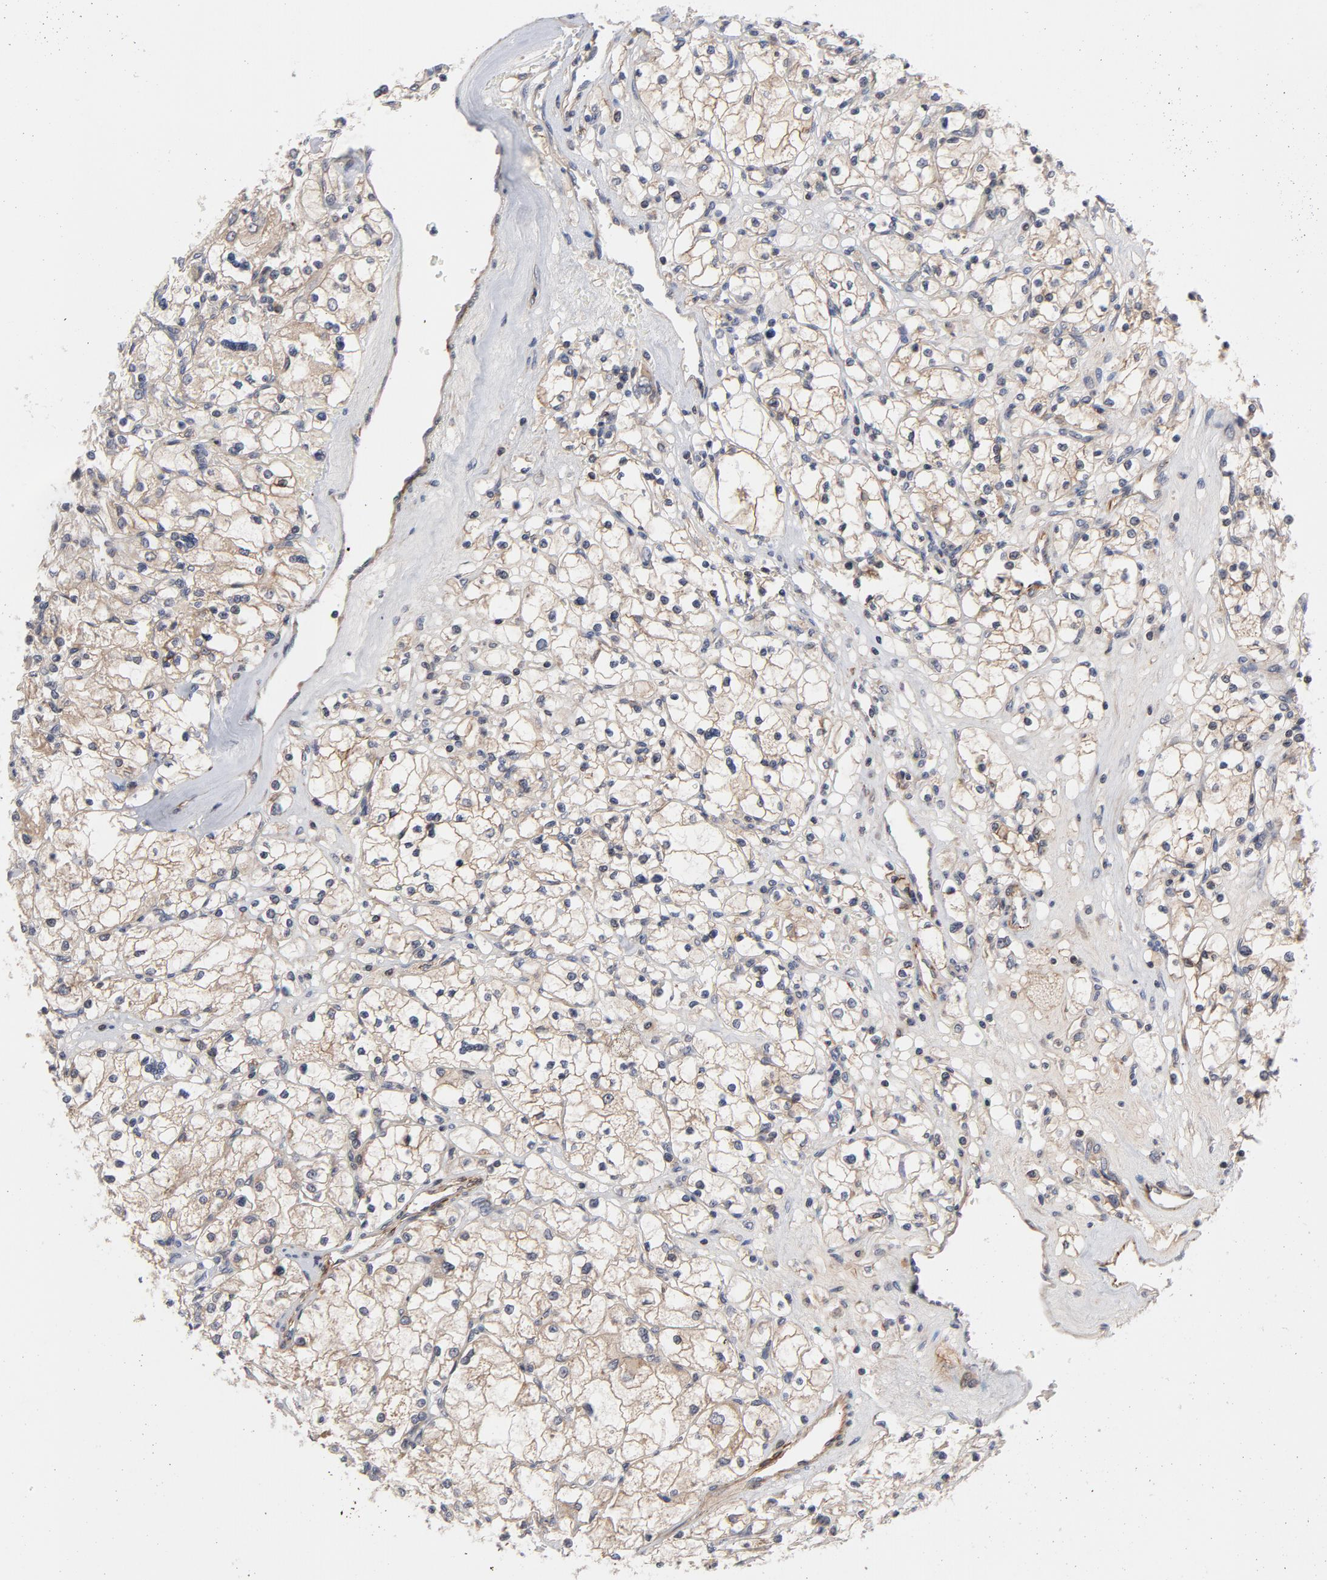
{"staining": {"intensity": "weak", "quantity": ">75%", "location": "cytoplasmic/membranous"}, "tissue": "renal cancer", "cell_type": "Tumor cells", "image_type": "cancer", "snomed": [{"axis": "morphology", "description": "Adenocarcinoma, NOS"}, {"axis": "topography", "description": "Kidney"}], "caption": "Renal adenocarcinoma stained with a brown dye shows weak cytoplasmic/membranous positive staining in about >75% of tumor cells.", "gene": "DNAAF2", "patient": {"sex": "female", "age": 83}}